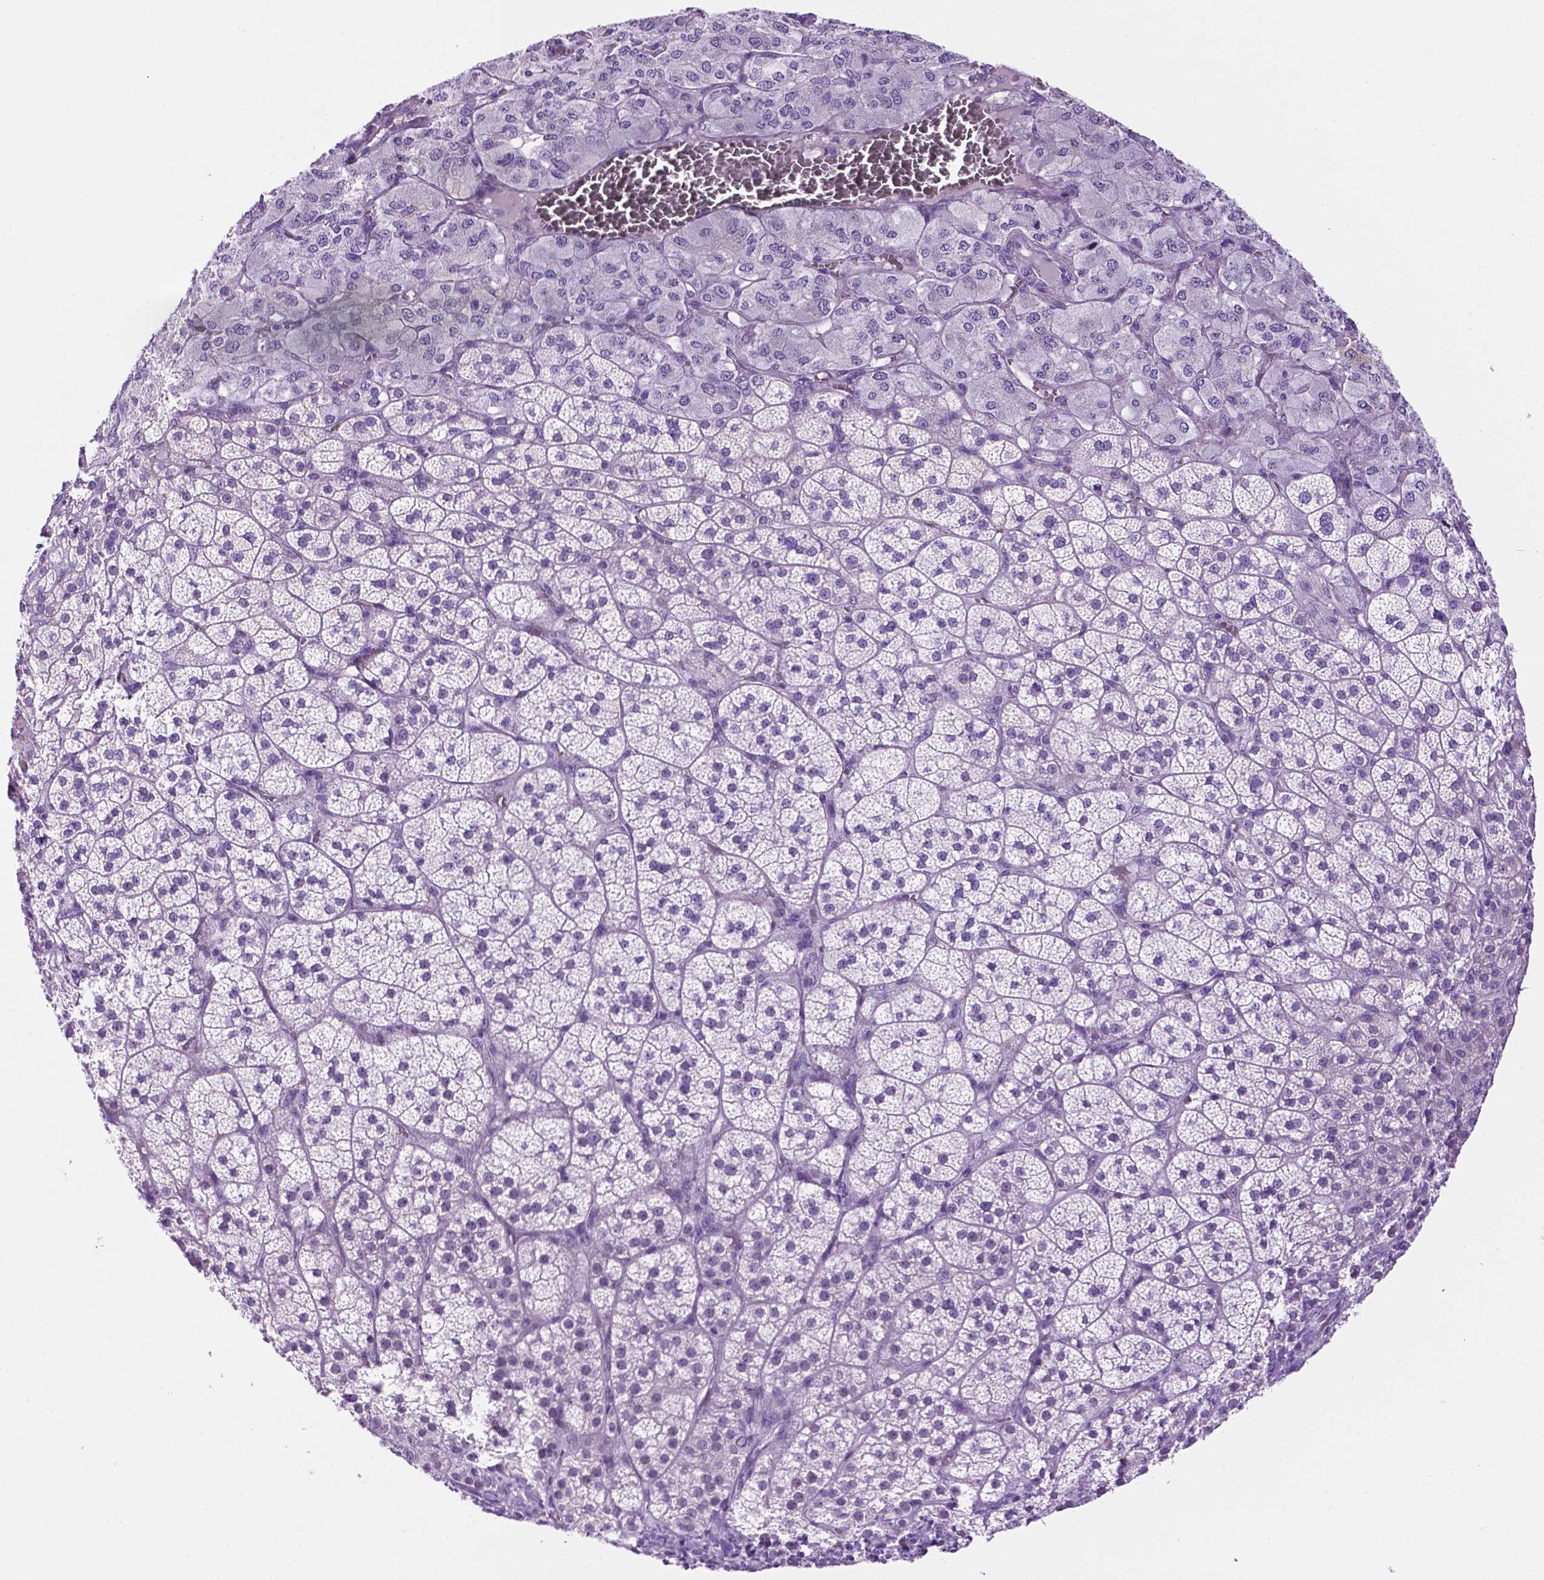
{"staining": {"intensity": "negative", "quantity": "none", "location": "none"}, "tissue": "adrenal gland", "cell_type": "Glandular cells", "image_type": "normal", "snomed": [{"axis": "morphology", "description": "Normal tissue, NOS"}, {"axis": "topography", "description": "Adrenal gland"}], "caption": "Glandular cells are negative for brown protein staining in unremarkable adrenal gland.", "gene": "TACSTD2", "patient": {"sex": "female", "age": 60}}